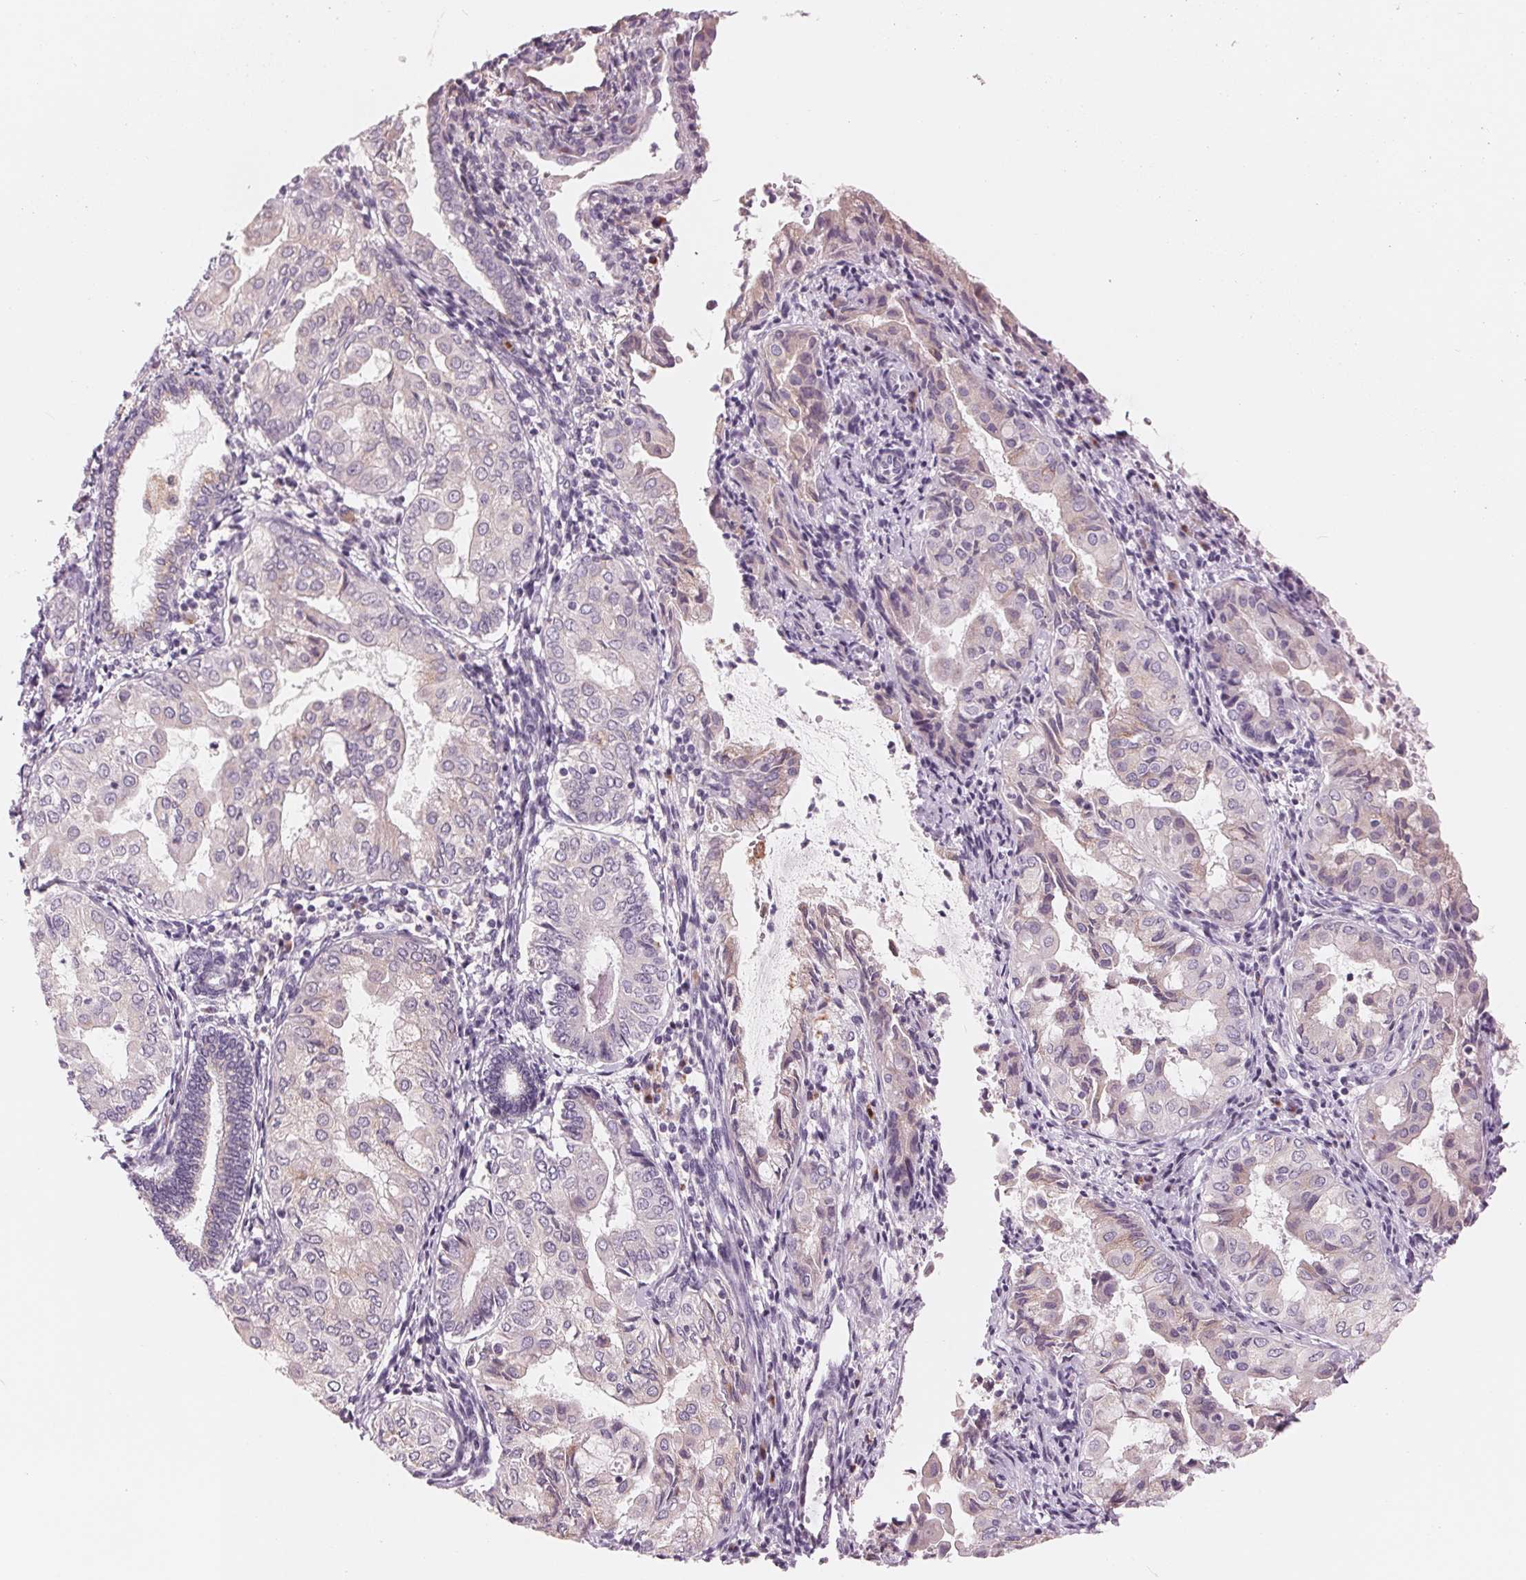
{"staining": {"intensity": "negative", "quantity": "none", "location": "none"}, "tissue": "endometrial cancer", "cell_type": "Tumor cells", "image_type": "cancer", "snomed": [{"axis": "morphology", "description": "Adenocarcinoma, NOS"}, {"axis": "topography", "description": "Endometrium"}], "caption": "Human endometrial cancer stained for a protein using IHC exhibits no staining in tumor cells.", "gene": "IL9R", "patient": {"sex": "female", "age": 68}}